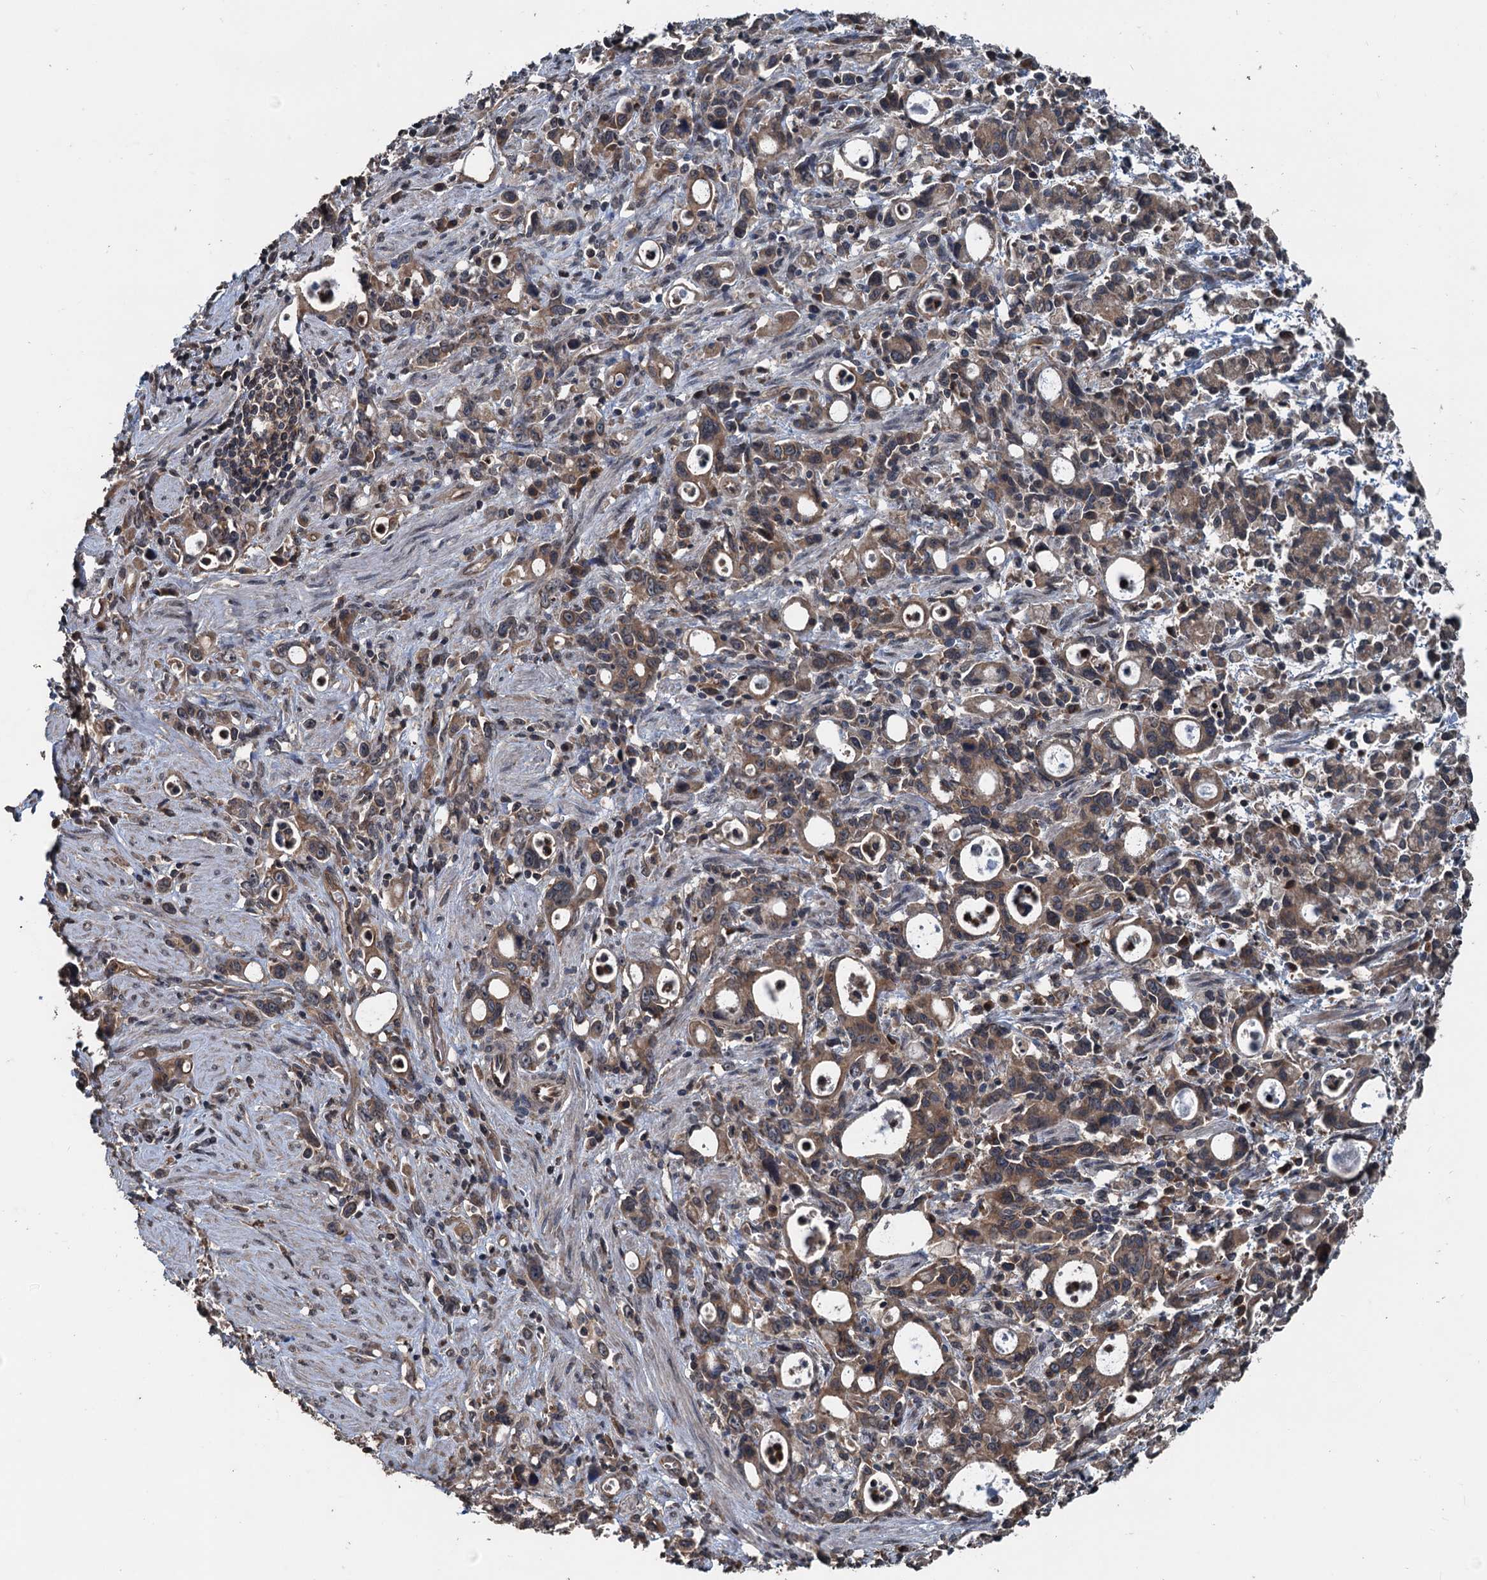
{"staining": {"intensity": "moderate", "quantity": ">75%", "location": "cytoplasmic/membranous"}, "tissue": "stomach cancer", "cell_type": "Tumor cells", "image_type": "cancer", "snomed": [{"axis": "morphology", "description": "Adenocarcinoma, NOS"}, {"axis": "topography", "description": "Stomach, lower"}], "caption": "A brown stain shows moderate cytoplasmic/membranous positivity of a protein in human stomach cancer tumor cells.", "gene": "N4BP2L2", "patient": {"sex": "female", "age": 43}}